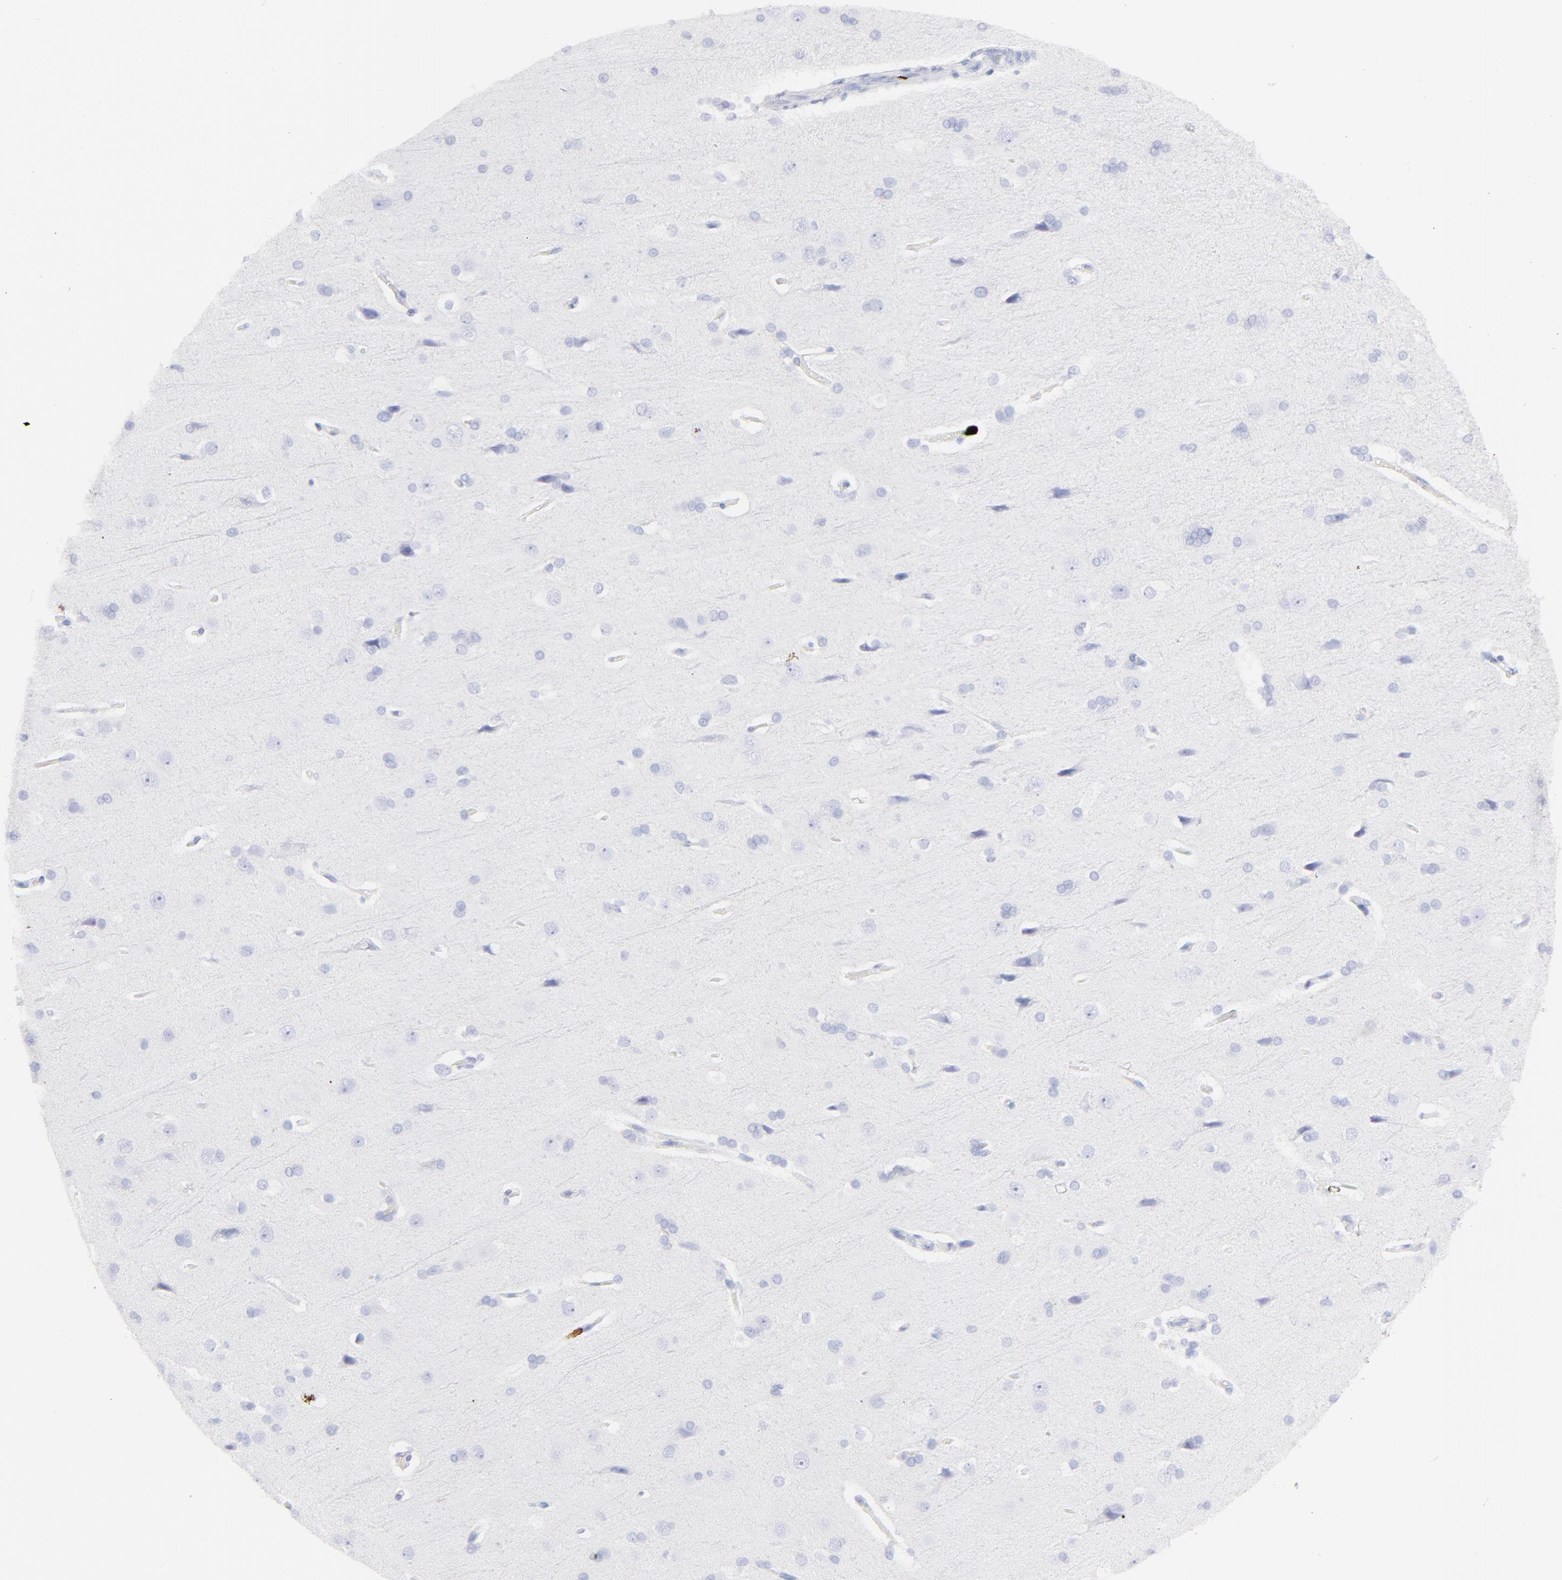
{"staining": {"intensity": "negative", "quantity": "none", "location": "none"}, "tissue": "cerebral cortex", "cell_type": "Endothelial cells", "image_type": "normal", "snomed": [{"axis": "morphology", "description": "Normal tissue, NOS"}, {"axis": "topography", "description": "Cerebral cortex"}], "caption": "IHC image of normal cerebral cortex: human cerebral cortex stained with DAB (3,3'-diaminobenzidine) shows no significant protein positivity in endothelial cells.", "gene": "S100A12", "patient": {"sex": "male", "age": 62}}